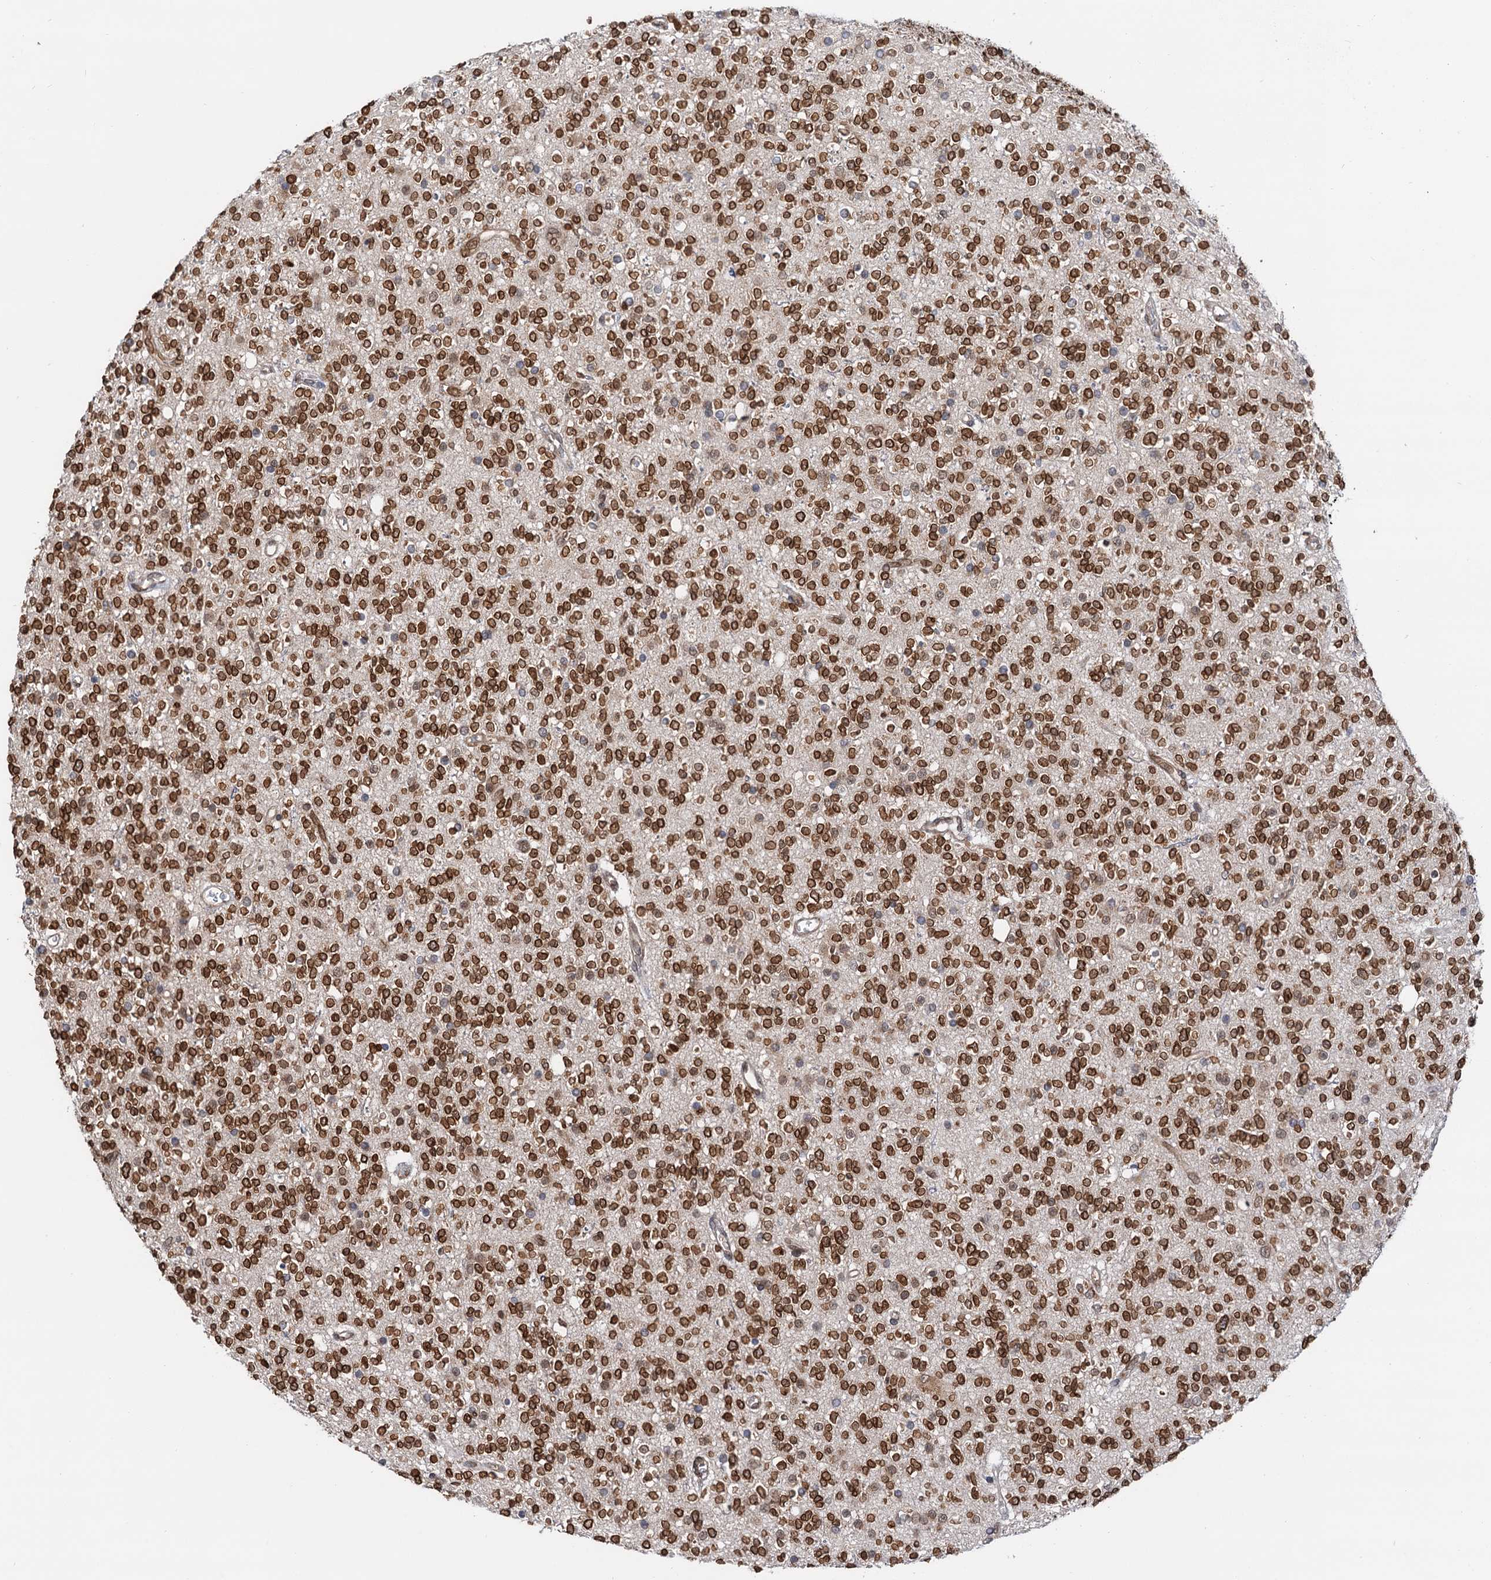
{"staining": {"intensity": "strong", "quantity": ">75%", "location": "nuclear"}, "tissue": "glioma", "cell_type": "Tumor cells", "image_type": "cancer", "snomed": [{"axis": "morphology", "description": "Glioma, malignant, High grade"}, {"axis": "topography", "description": "Brain"}], "caption": "Immunohistochemistry staining of glioma, which demonstrates high levels of strong nuclear expression in about >75% of tumor cells indicating strong nuclear protein expression. The staining was performed using DAB (3,3'-diaminobenzidine) (brown) for protein detection and nuclei were counterstained in hematoxylin (blue).", "gene": "ZC3H13", "patient": {"sex": "male", "age": 34}}